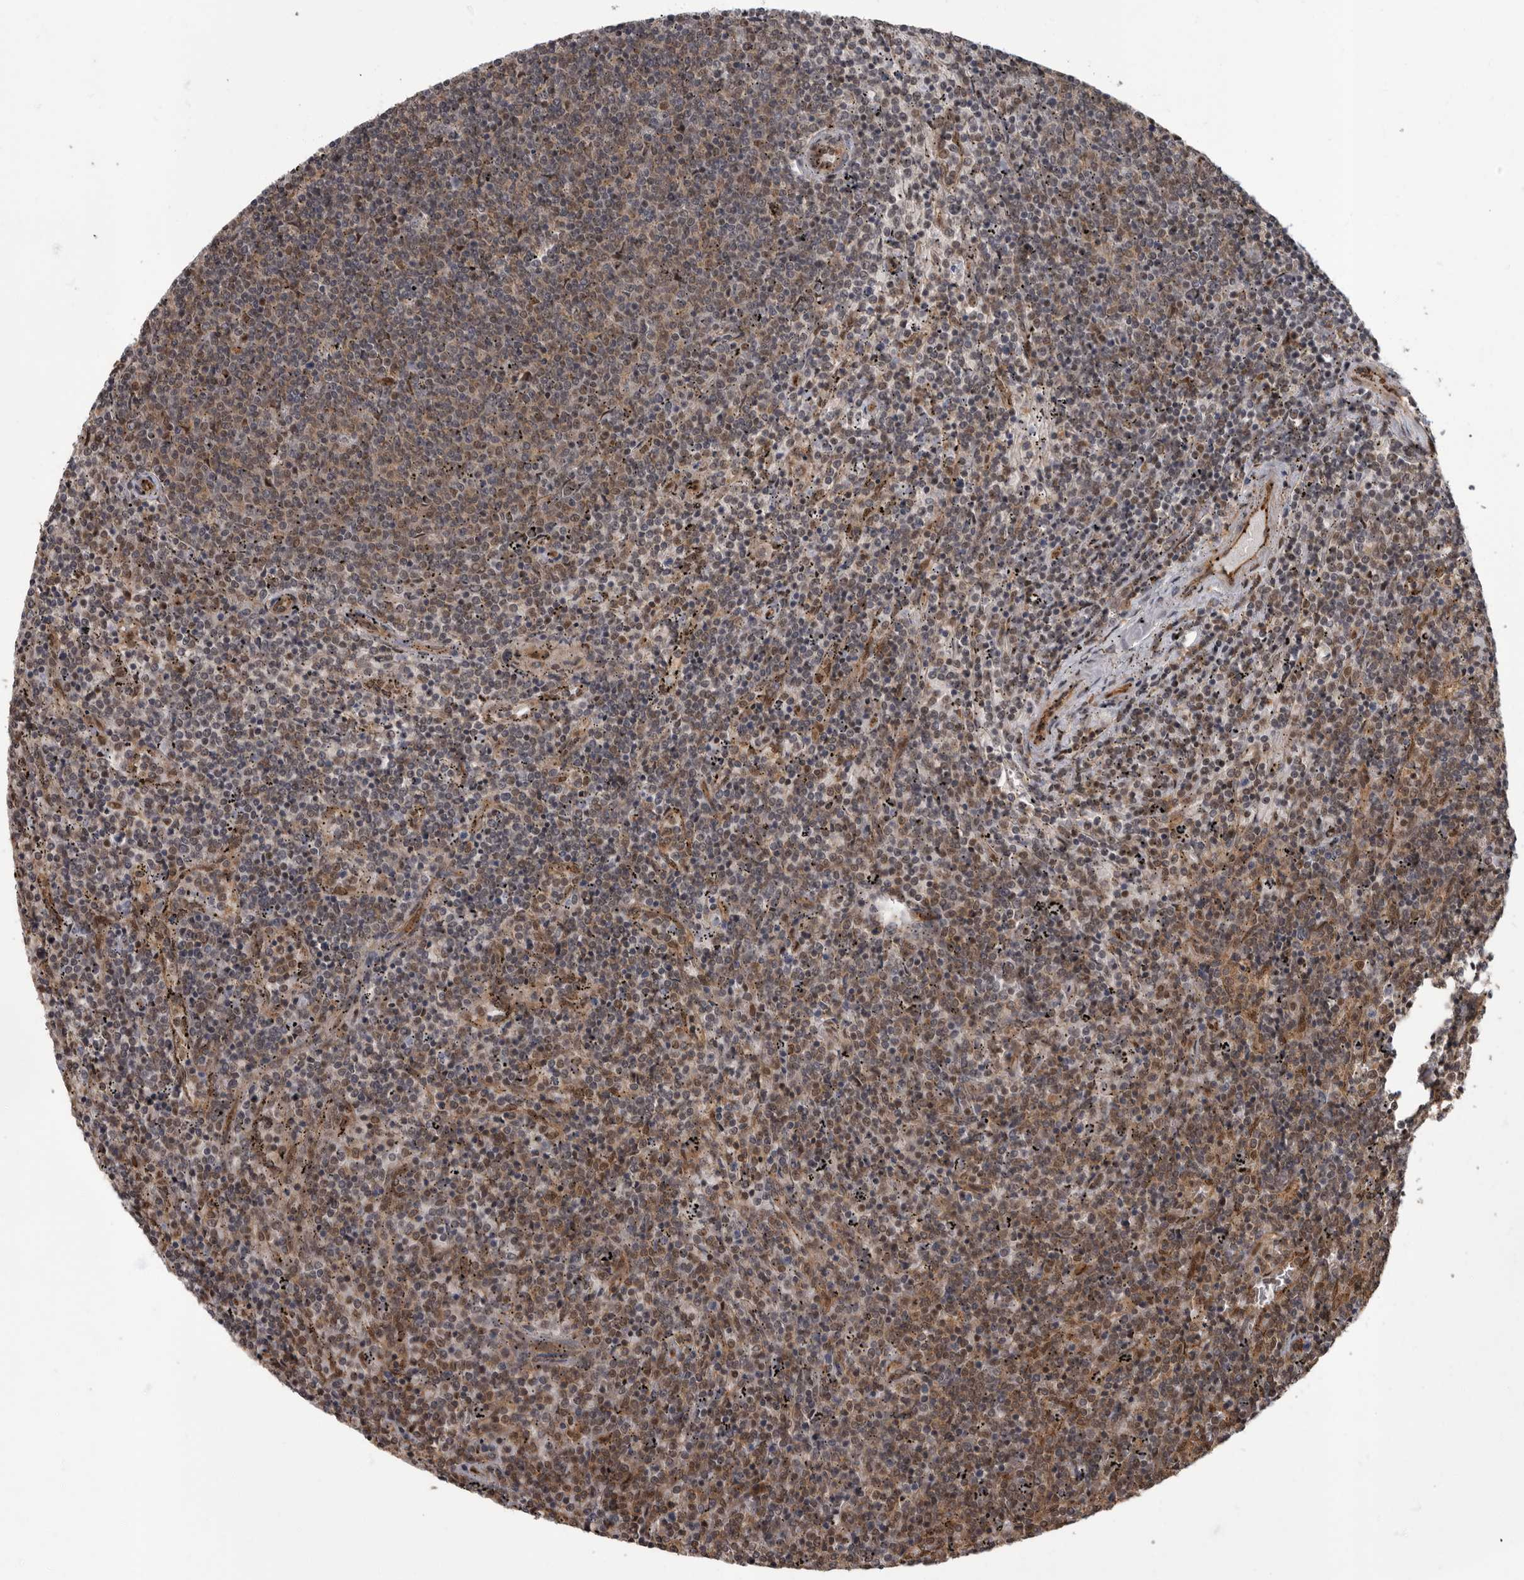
{"staining": {"intensity": "moderate", "quantity": "25%-75%", "location": "cytoplasmic/membranous,nuclear"}, "tissue": "lymphoma", "cell_type": "Tumor cells", "image_type": "cancer", "snomed": [{"axis": "morphology", "description": "Malignant lymphoma, non-Hodgkin's type, Low grade"}, {"axis": "topography", "description": "Spleen"}], "caption": "Tumor cells exhibit medium levels of moderate cytoplasmic/membranous and nuclear positivity in approximately 25%-75% of cells in malignant lymphoma, non-Hodgkin's type (low-grade). Immunohistochemistry stains the protein in brown and the nuclei are stained blue.", "gene": "VPS50", "patient": {"sex": "female", "age": 50}}